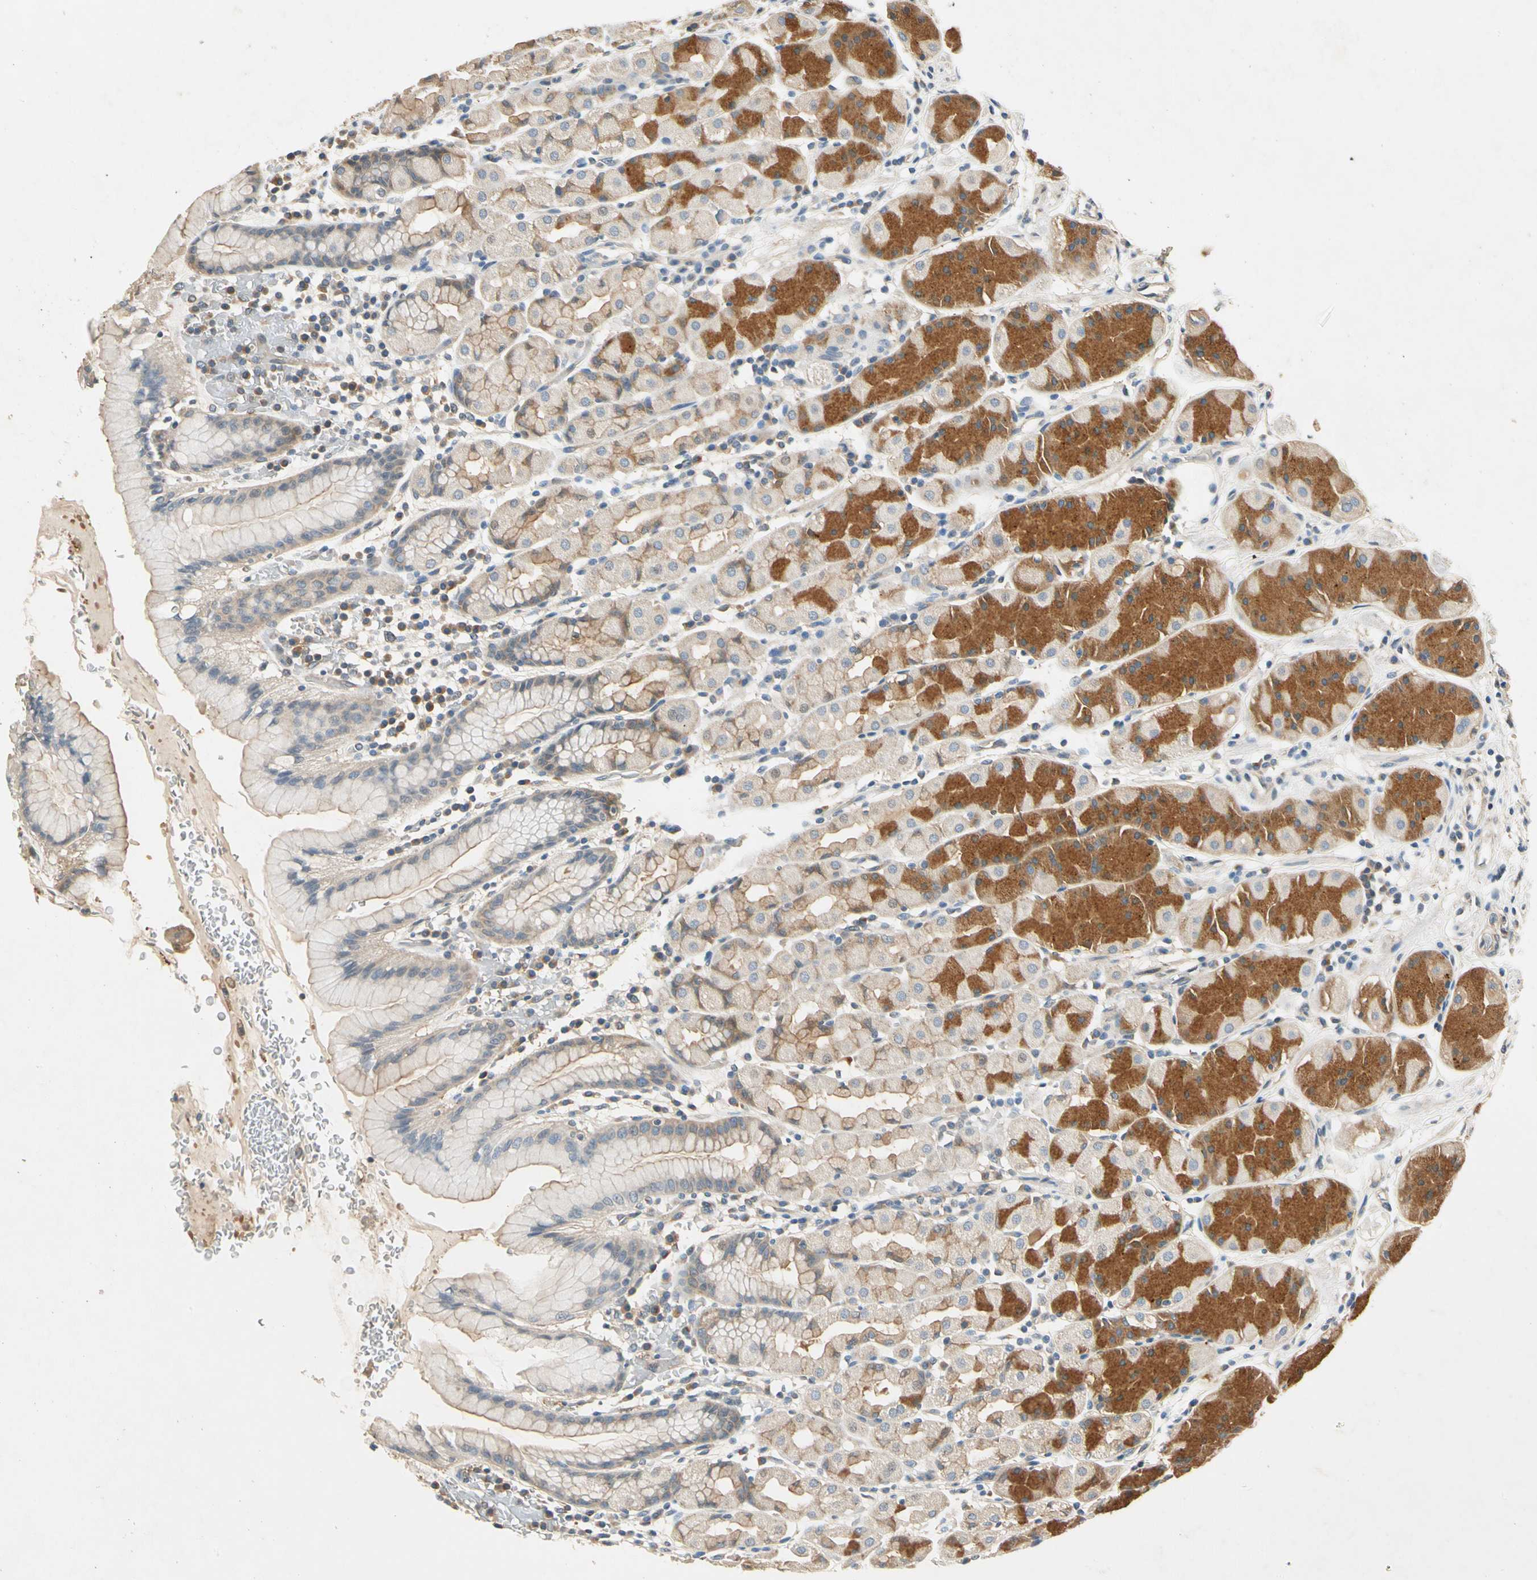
{"staining": {"intensity": "strong", "quantity": "<25%", "location": "cytoplasmic/membranous"}, "tissue": "stomach", "cell_type": "Glandular cells", "image_type": "normal", "snomed": [{"axis": "morphology", "description": "Normal tissue, NOS"}, {"axis": "topography", "description": "Stomach, lower"}], "caption": "The micrograph displays immunohistochemical staining of normal stomach. There is strong cytoplasmic/membranous staining is present in approximately <25% of glandular cells.", "gene": "ROCK2", "patient": {"sex": "male", "age": 56}}